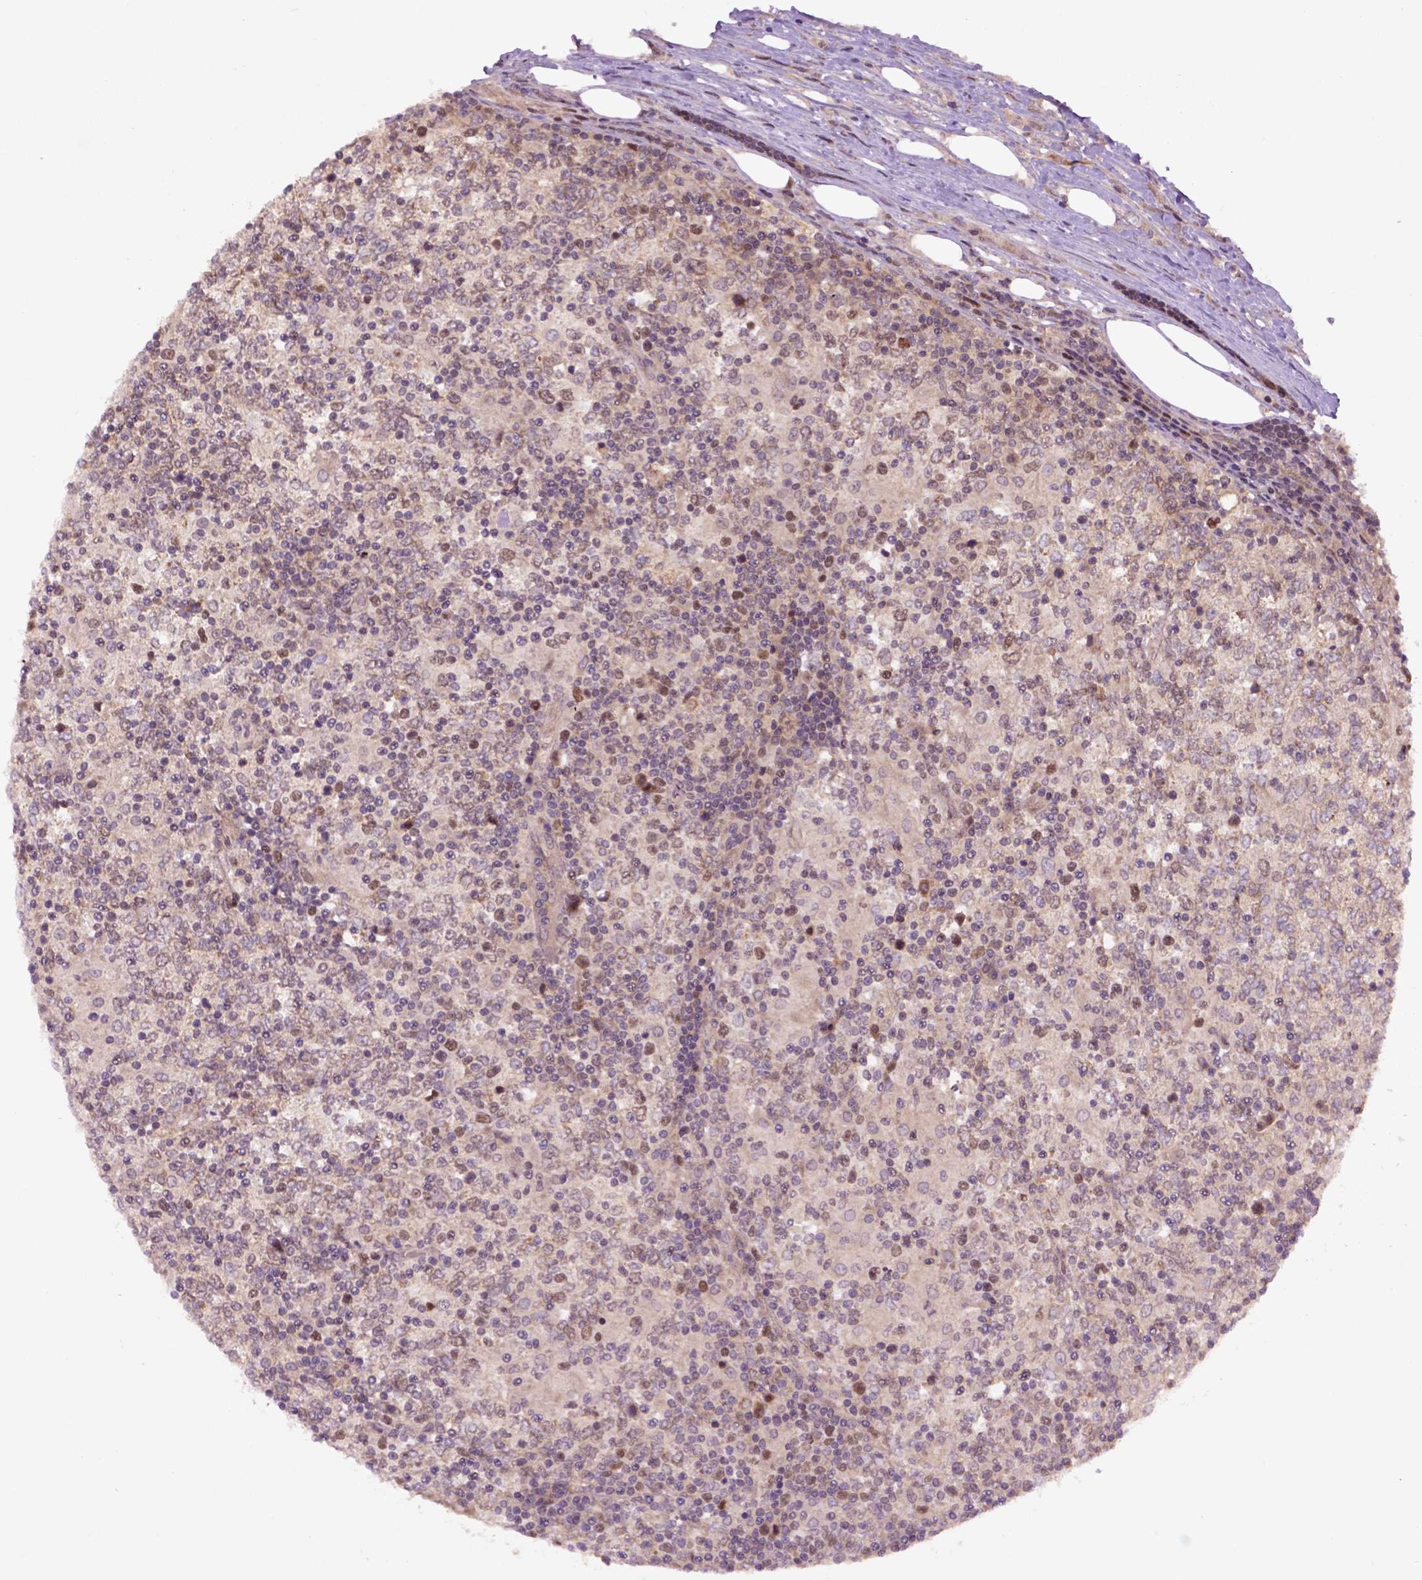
{"staining": {"intensity": "negative", "quantity": "none", "location": "none"}, "tissue": "lymphoma", "cell_type": "Tumor cells", "image_type": "cancer", "snomed": [{"axis": "morphology", "description": "Malignant lymphoma, non-Hodgkin's type, High grade"}, {"axis": "topography", "description": "Lymph node"}], "caption": "High magnification brightfield microscopy of high-grade malignant lymphoma, non-Hodgkin's type stained with DAB (brown) and counterstained with hematoxylin (blue): tumor cells show no significant positivity.", "gene": "WDR48", "patient": {"sex": "female", "age": 84}}